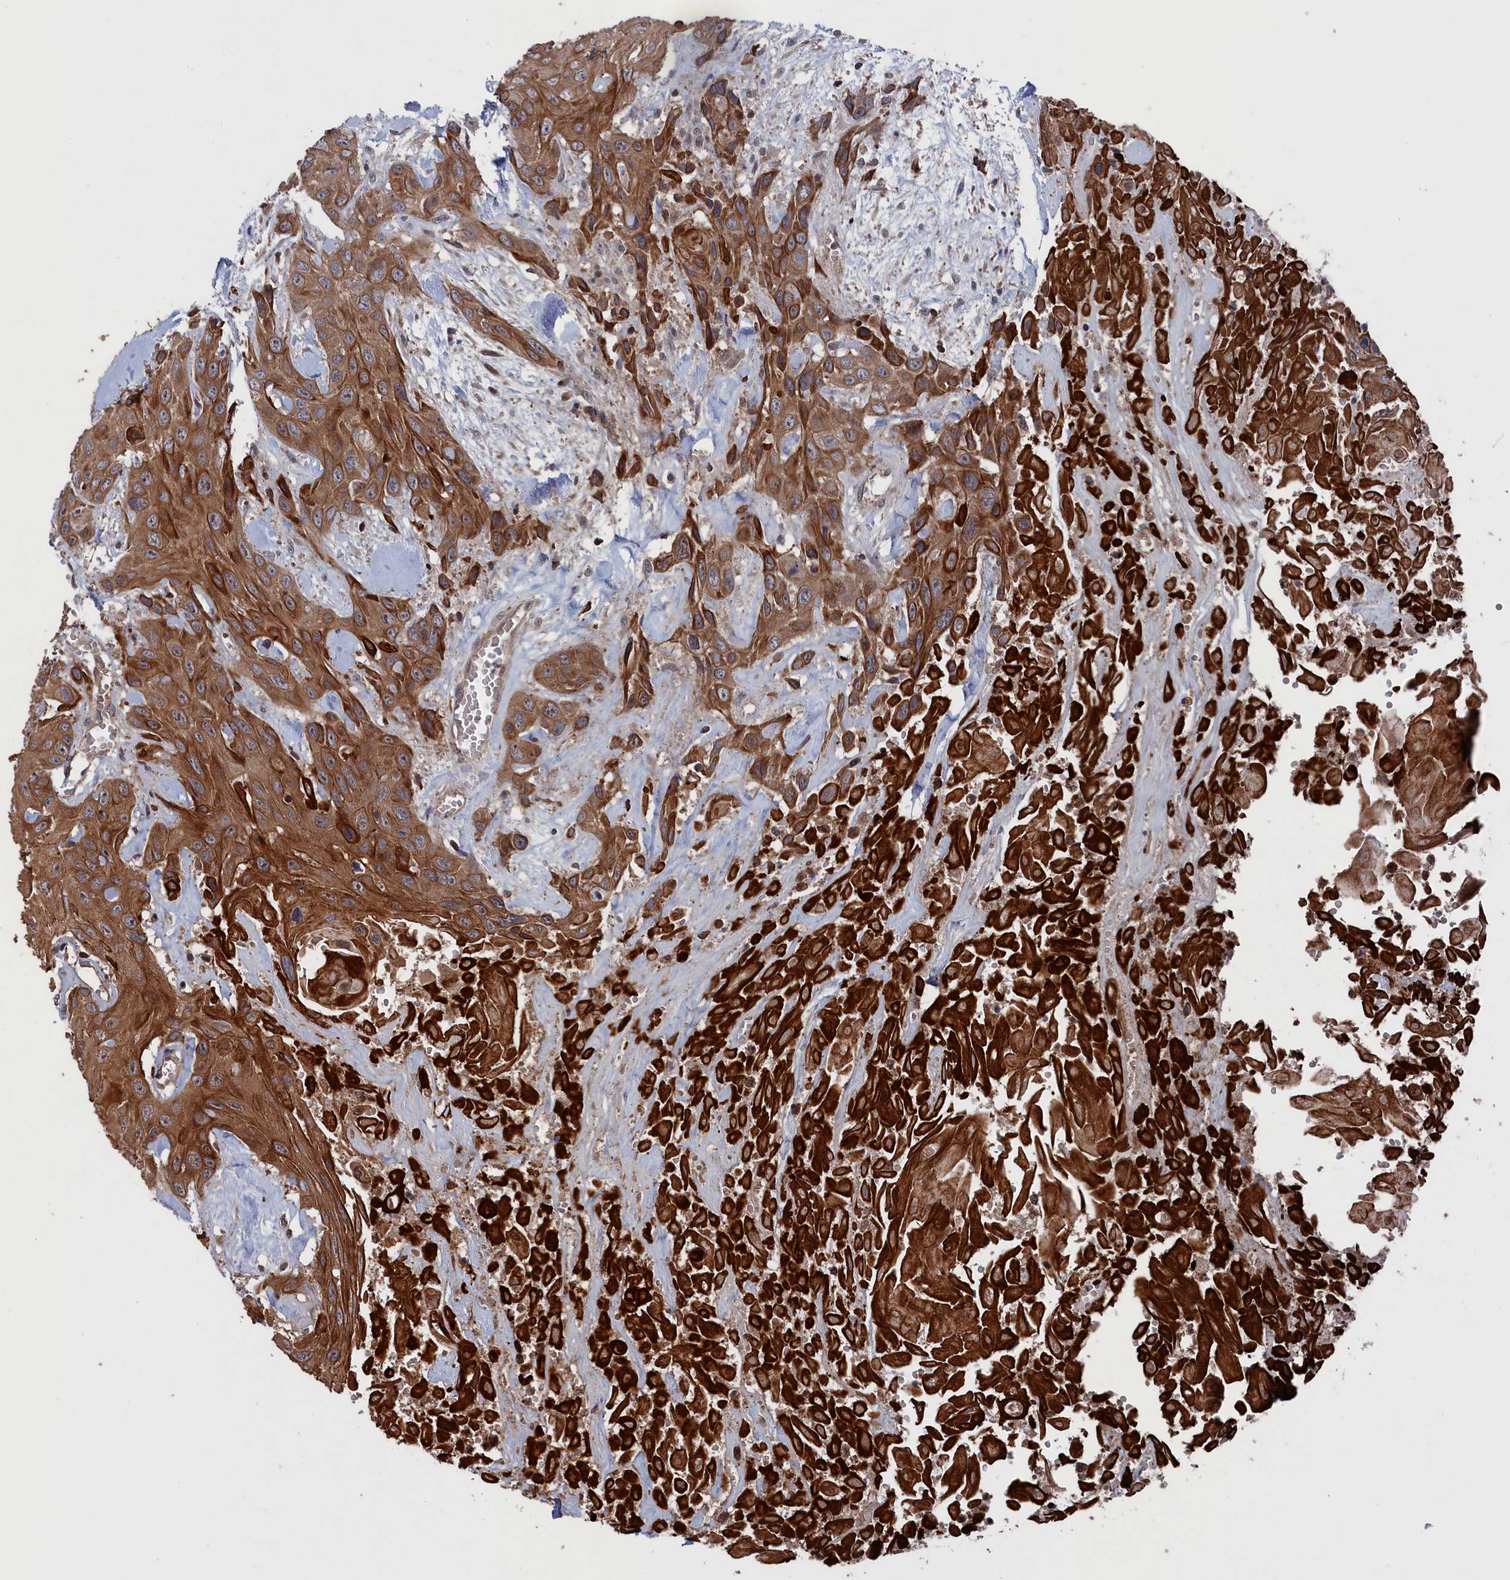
{"staining": {"intensity": "strong", "quantity": ">75%", "location": "cytoplasmic/membranous"}, "tissue": "head and neck cancer", "cell_type": "Tumor cells", "image_type": "cancer", "snomed": [{"axis": "morphology", "description": "Squamous cell carcinoma, NOS"}, {"axis": "topography", "description": "Head-Neck"}], "caption": "A histopathology image of human head and neck squamous cell carcinoma stained for a protein reveals strong cytoplasmic/membranous brown staining in tumor cells. (Brightfield microscopy of DAB IHC at high magnification).", "gene": "PLA2G15", "patient": {"sex": "male", "age": 81}}